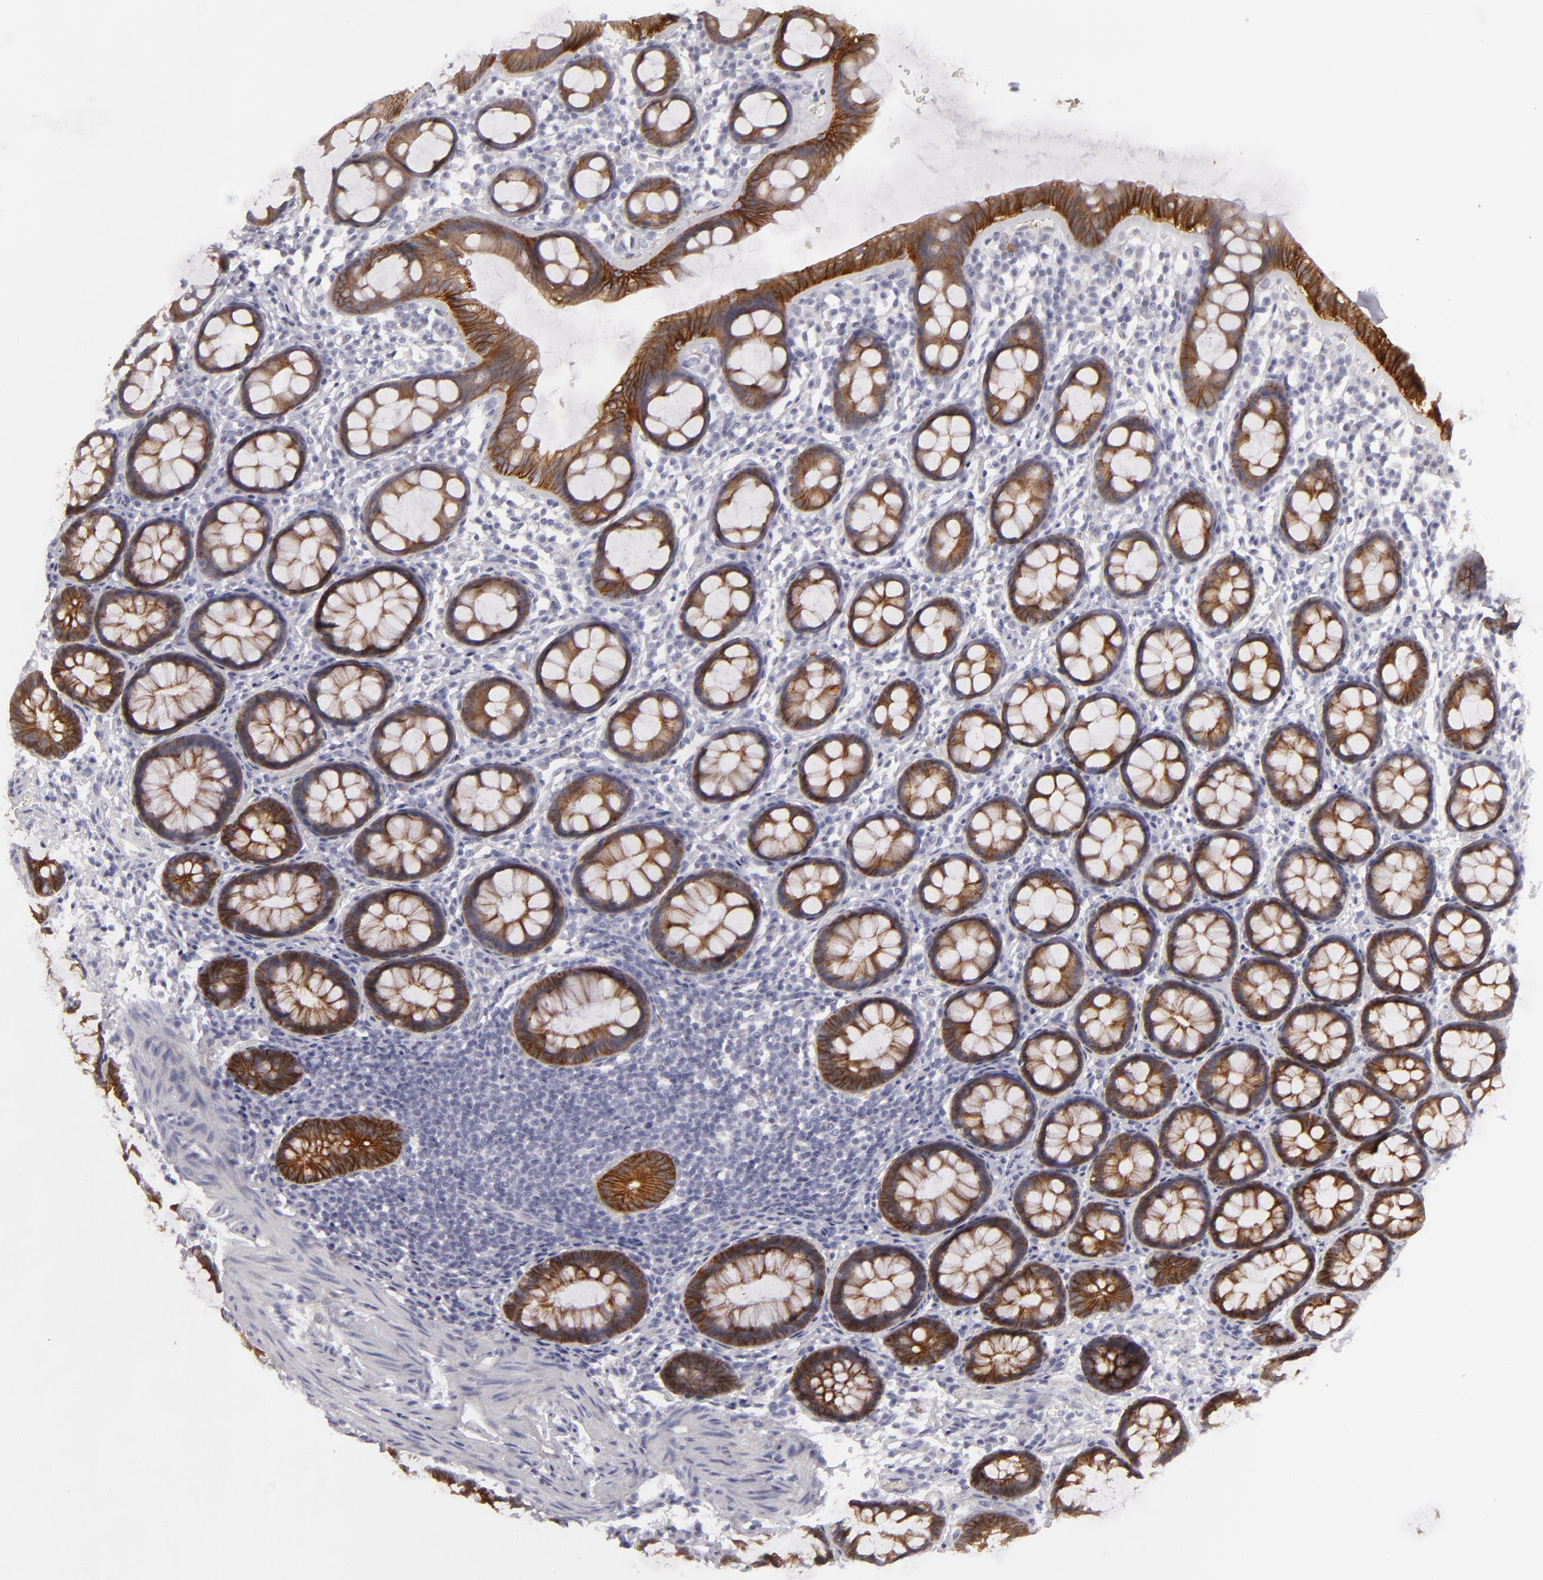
{"staining": {"intensity": "strong", "quantity": ">75%", "location": "cytoplasmic/membranous"}, "tissue": "rectum", "cell_type": "Glandular cells", "image_type": "normal", "snomed": [{"axis": "morphology", "description": "Normal tissue, NOS"}, {"axis": "topography", "description": "Rectum"}], "caption": "Human rectum stained for a protein (brown) shows strong cytoplasmic/membranous positive staining in approximately >75% of glandular cells.", "gene": "JUP", "patient": {"sex": "male", "age": 92}}